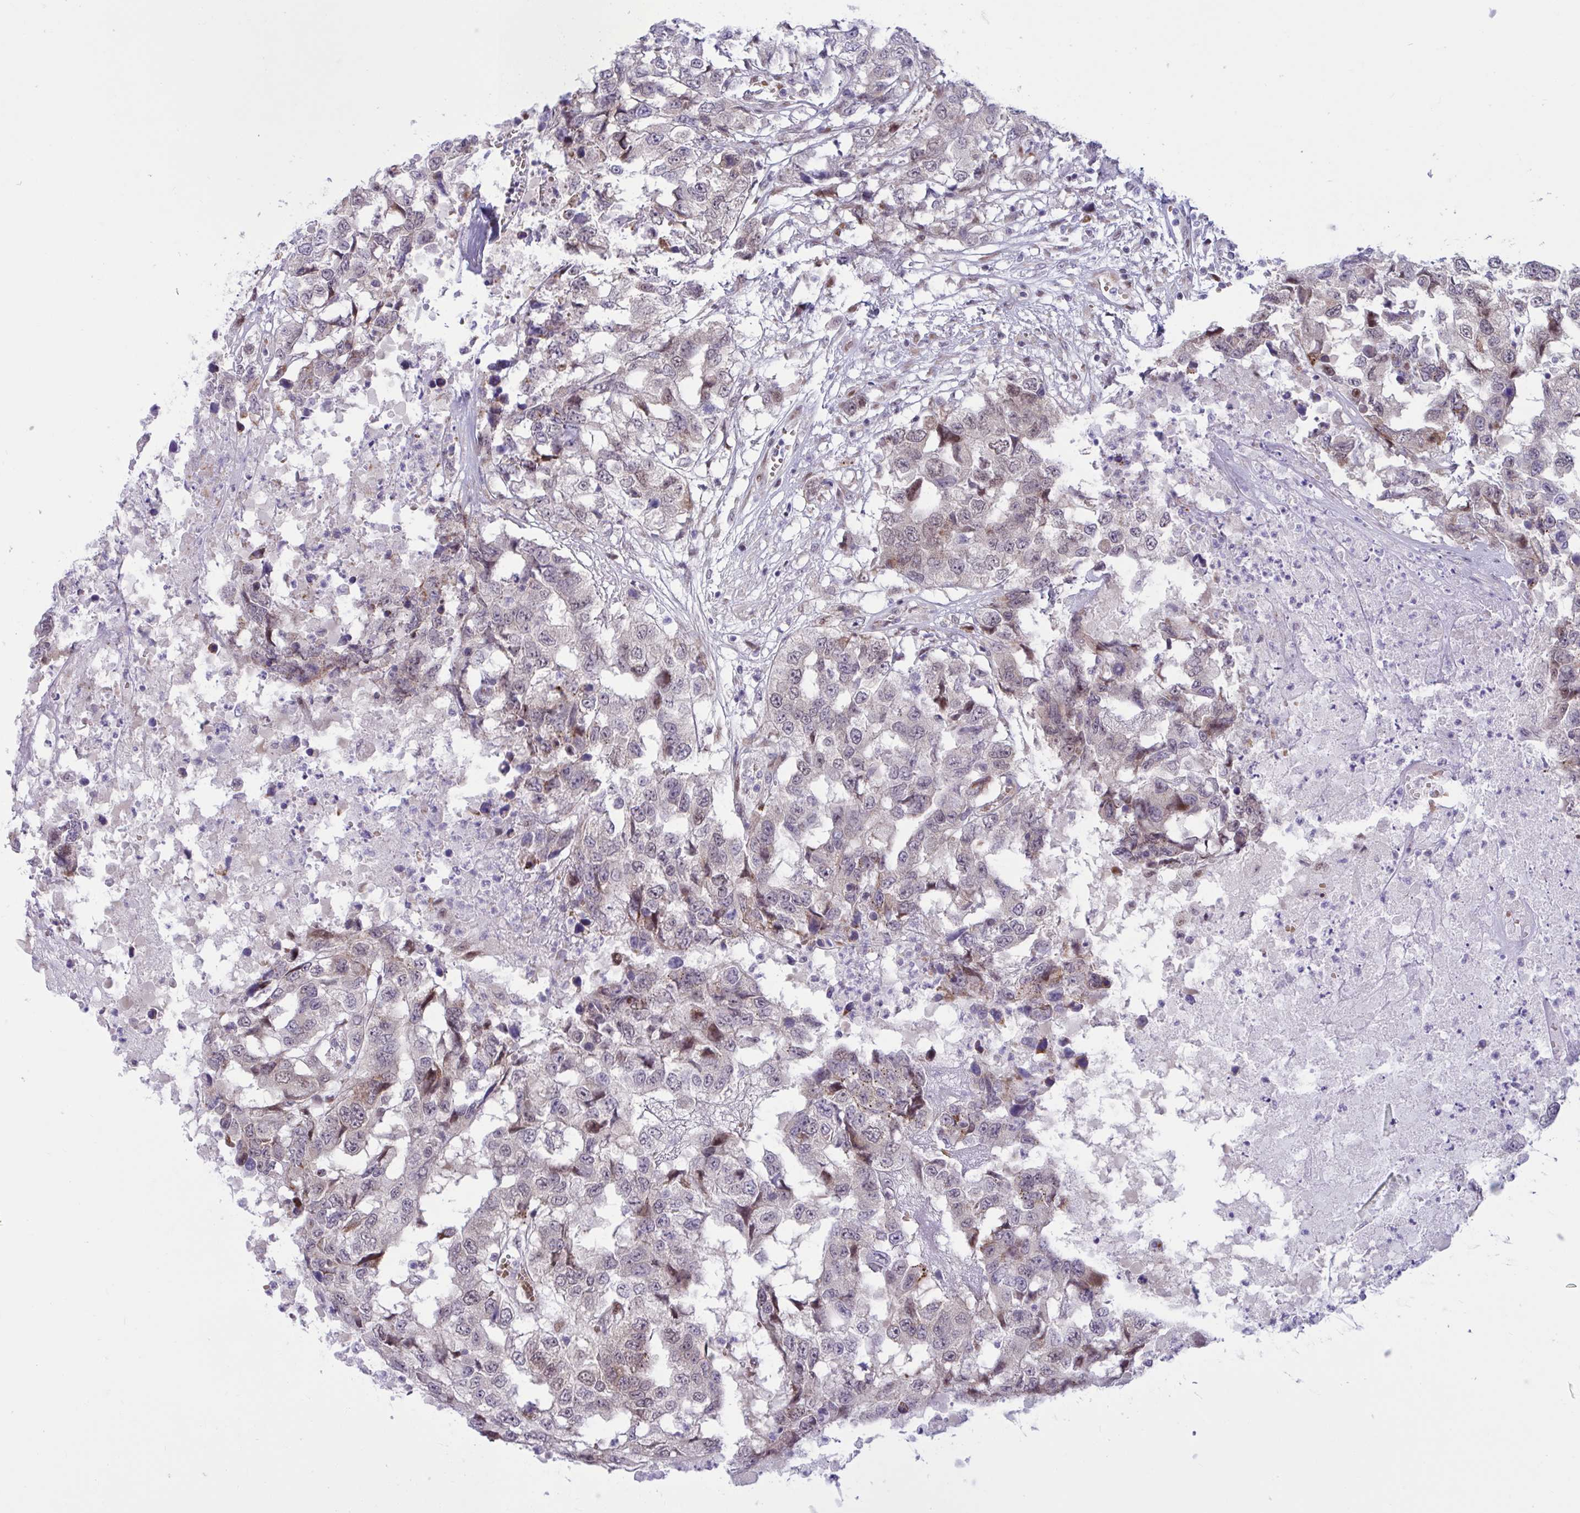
{"staining": {"intensity": "moderate", "quantity": "<25%", "location": "cytoplasmic/membranous,nuclear"}, "tissue": "testis cancer", "cell_type": "Tumor cells", "image_type": "cancer", "snomed": [{"axis": "morphology", "description": "Carcinoma, Embryonal, NOS"}, {"axis": "topography", "description": "Testis"}], "caption": "Immunohistochemical staining of embryonal carcinoma (testis) demonstrates low levels of moderate cytoplasmic/membranous and nuclear positivity in about <25% of tumor cells. (DAB (3,3'-diaminobenzidine) = brown stain, brightfield microscopy at high magnification).", "gene": "RBL1", "patient": {"sex": "male", "age": 83}}